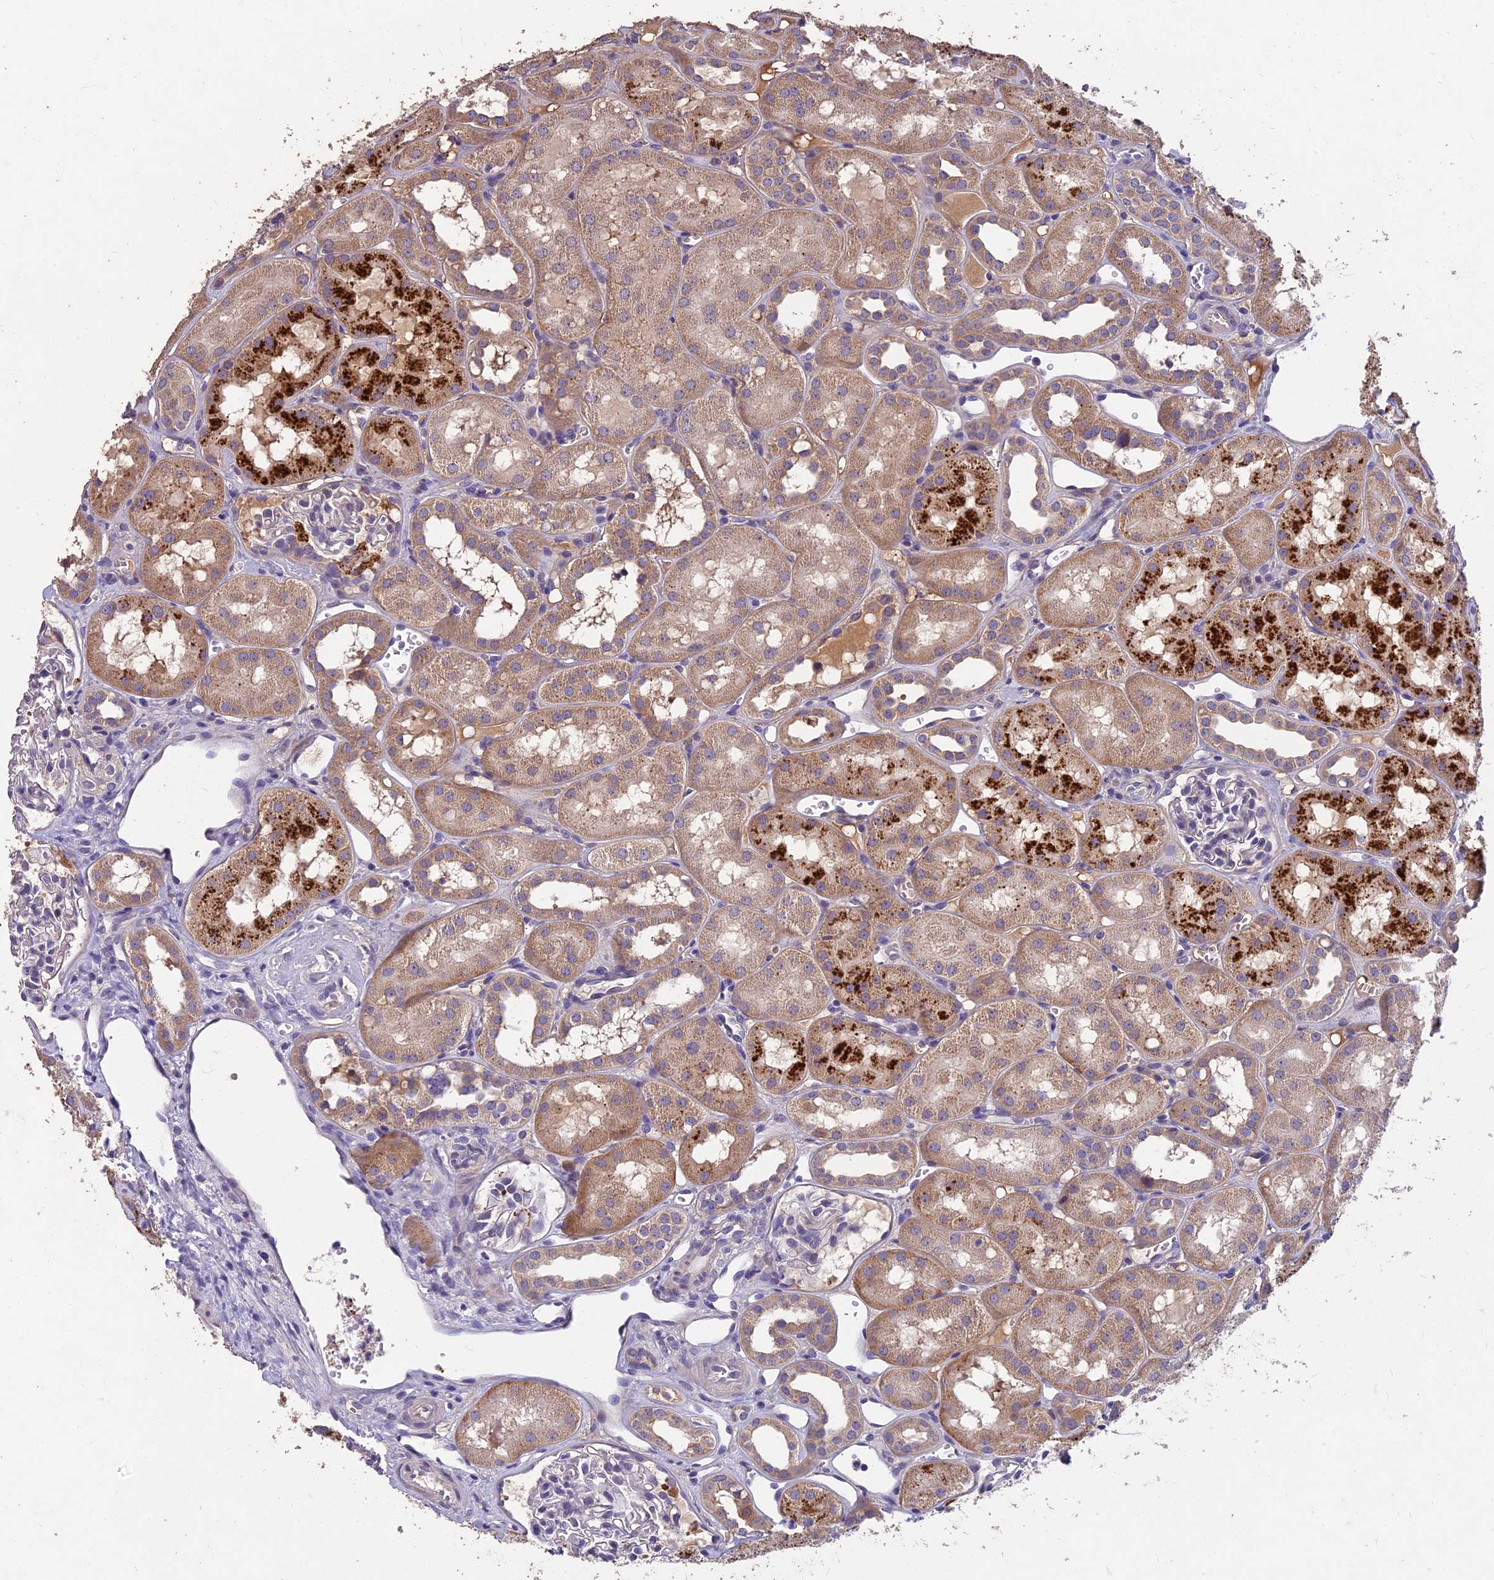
{"staining": {"intensity": "negative", "quantity": "none", "location": "none"}, "tissue": "kidney", "cell_type": "Cells in glomeruli", "image_type": "normal", "snomed": [{"axis": "morphology", "description": "Normal tissue, NOS"}, {"axis": "topography", "description": "Kidney"}], "caption": "Photomicrograph shows no protein positivity in cells in glomeruli of unremarkable kidney.", "gene": "CEACAM16", "patient": {"sex": "male", "age": 16}}